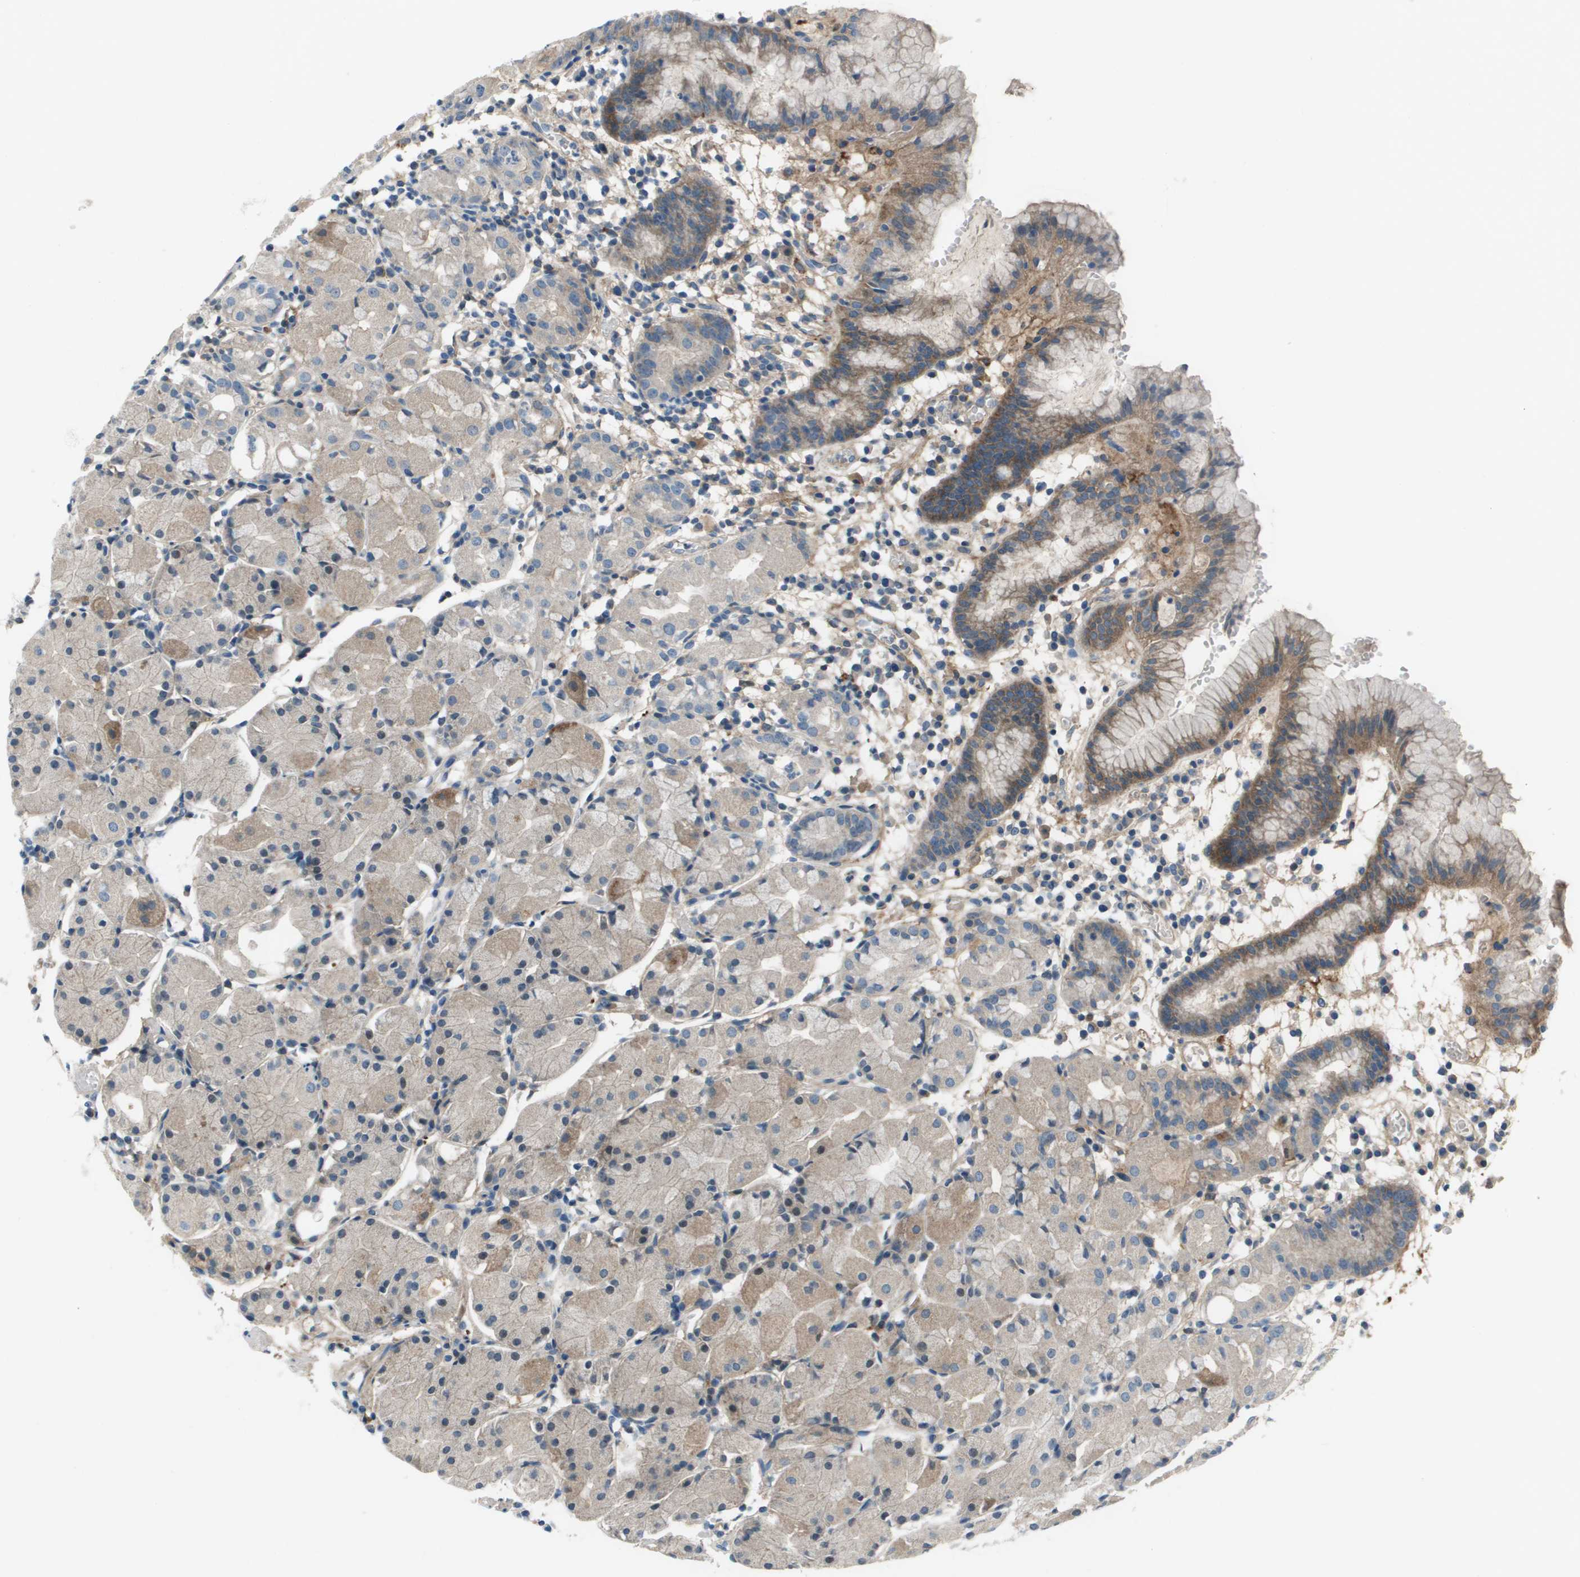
{"staining": {"intensity": "moderate", "quantity": "<25%", "location": "cytoplasmic/membranous"}, "tissue": "stomach", "cell_type": "Glandular cells", "image_type": "normal", "snomed": [{"axis": "morphology", "description": "Normal tissue, NOS"}, {"axis": "topography", "description": "Stomach"}, {"axis": "topography", "description": "Stomach, lower"}], "caption": "Immunohistochemistry (IHC) micrograph of unremarkable stomach stained for a protein (brown), which displays low levels of moderate cytoplasmic/membranous expression in about <25% of glandular cells.", "gene": "PCOLCE", "patient": {"sex": "female", "age": 75}}